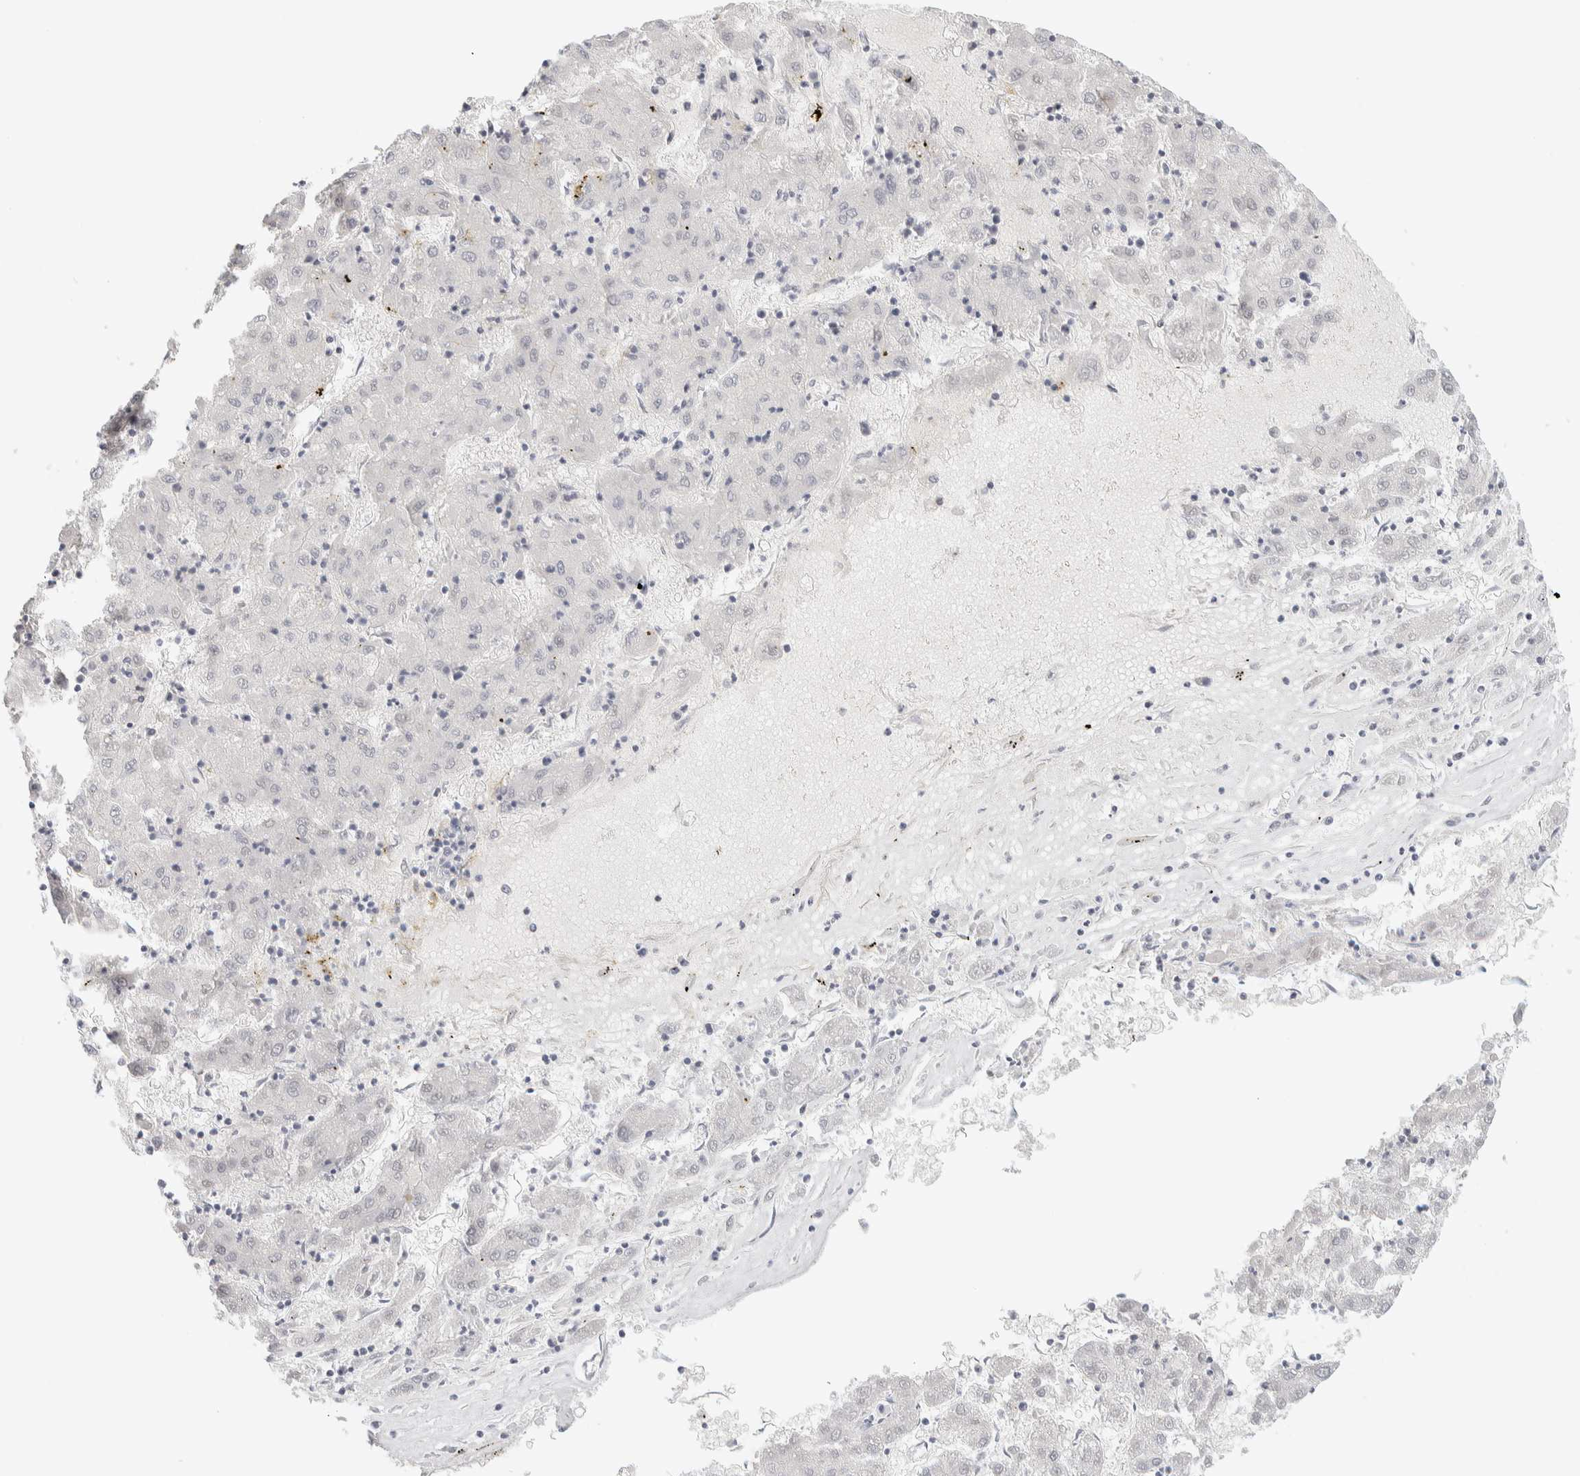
{"staining": {"intensity": "negative", "quantity": "none", "location": "none"}, "tissue": "liver cancer", "cell_type": "Tumor cells", "image_type": "cancer", "snomed": [{"axis": "morphology", "description": "Carcinoma, Hepatocellular, NOS"}, {"axis": "topography", "description": "Liver"}], "caption": "Liver hepatocellular carcinoma was stained to show a protein in brown. There is no significant staining in tumor cells.", "gene": "CDH17", "patient": {"sex": "male", "age": 72}}